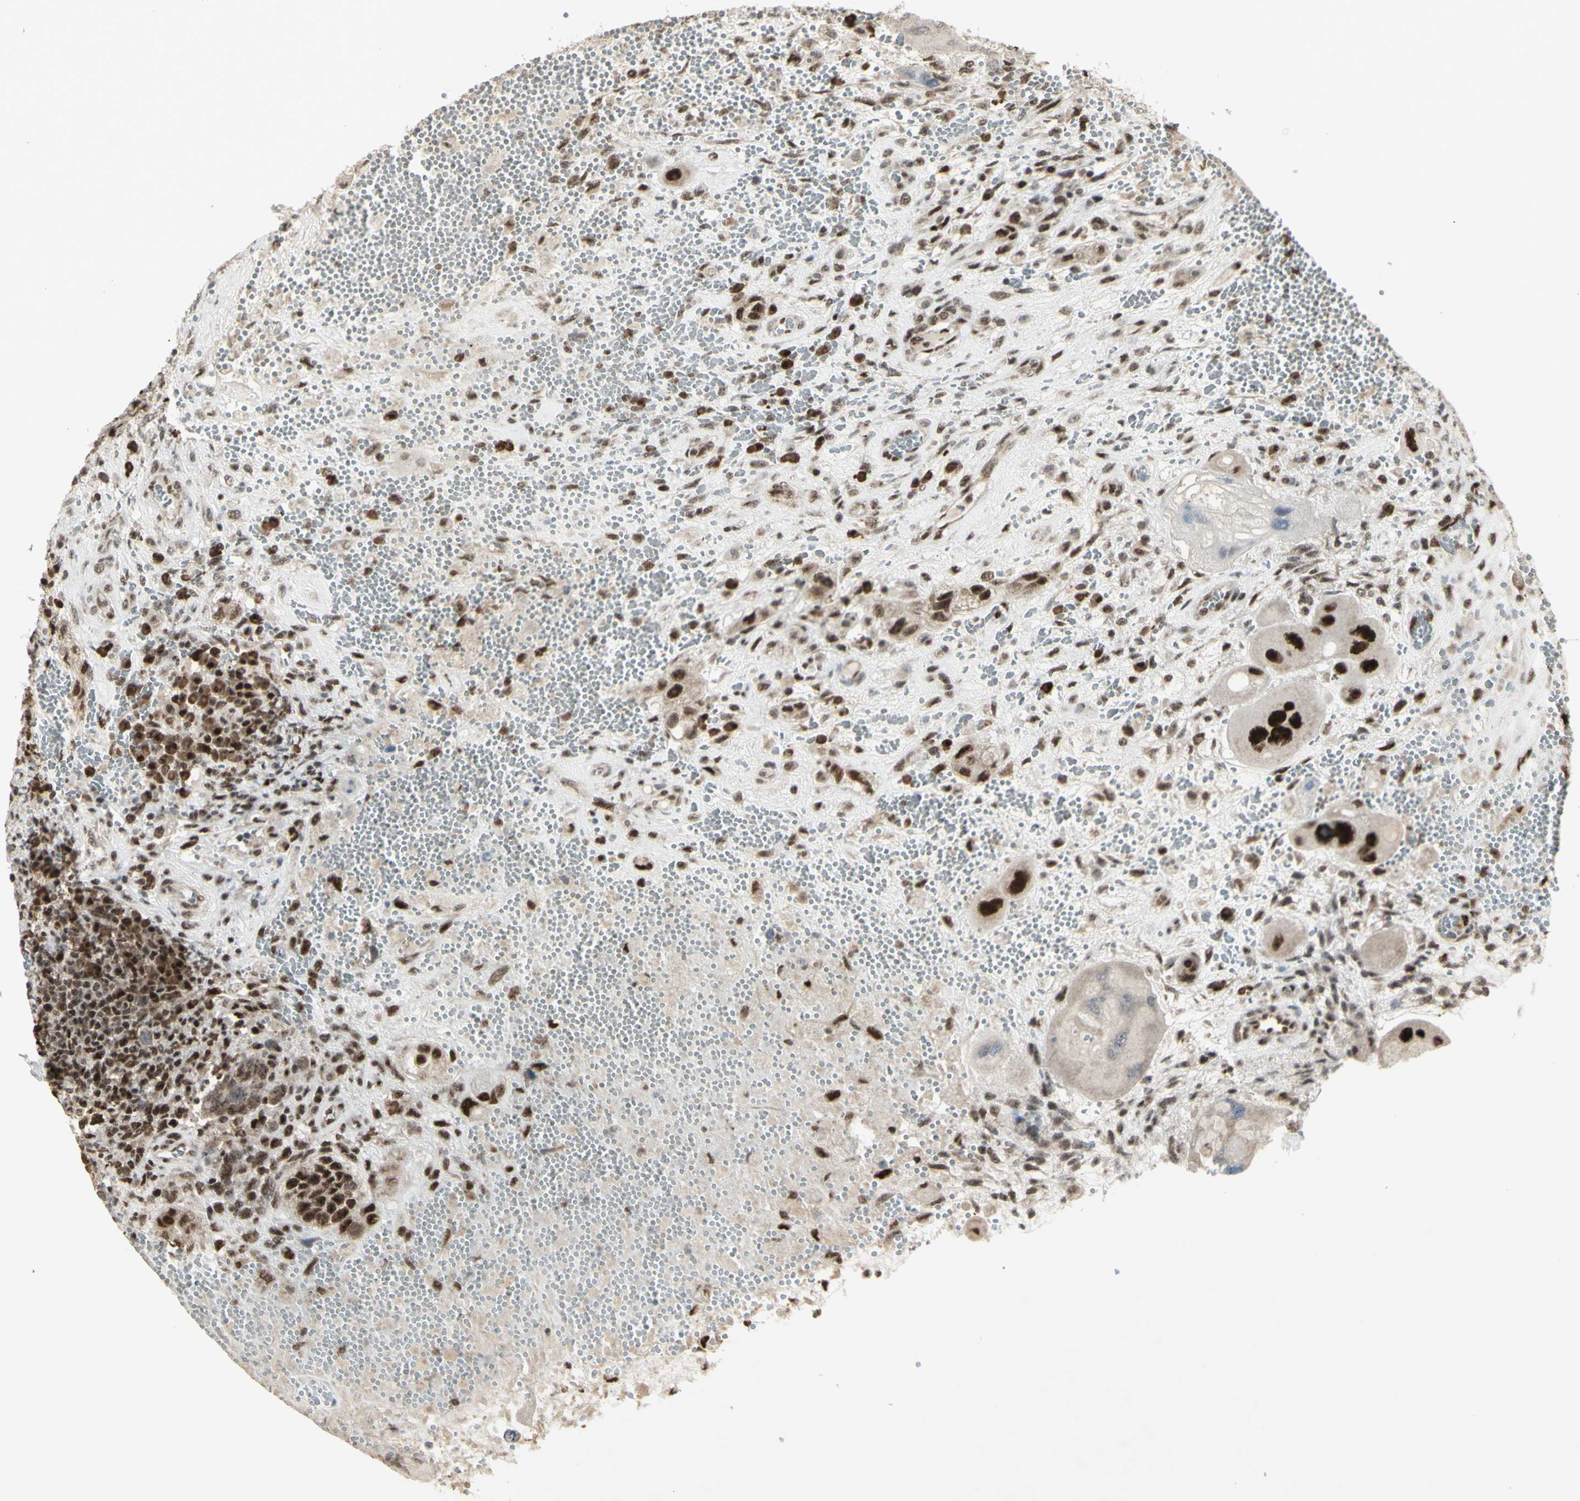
{"staining": {"intensity": "strong", "quantity": ">75%", "location": "nuclear"}, "tissue": "testis cancer", "cell_type": "Tumor cells", "image_type": "cancer", "snomed": [{"axis": "morphology", "description": "Carcinoma, Embryonal, NOS"}, {"axis": "topography", "description": "Testis"}], "caption": "DAB immunohistochemical staining of human testis cancer (embryonal carcinoma) displays strong nuclear protein expression in approximately >75% of tumor cells.", "gene": "CCNT1", "patient": {"sex": "male", "age": 26}}